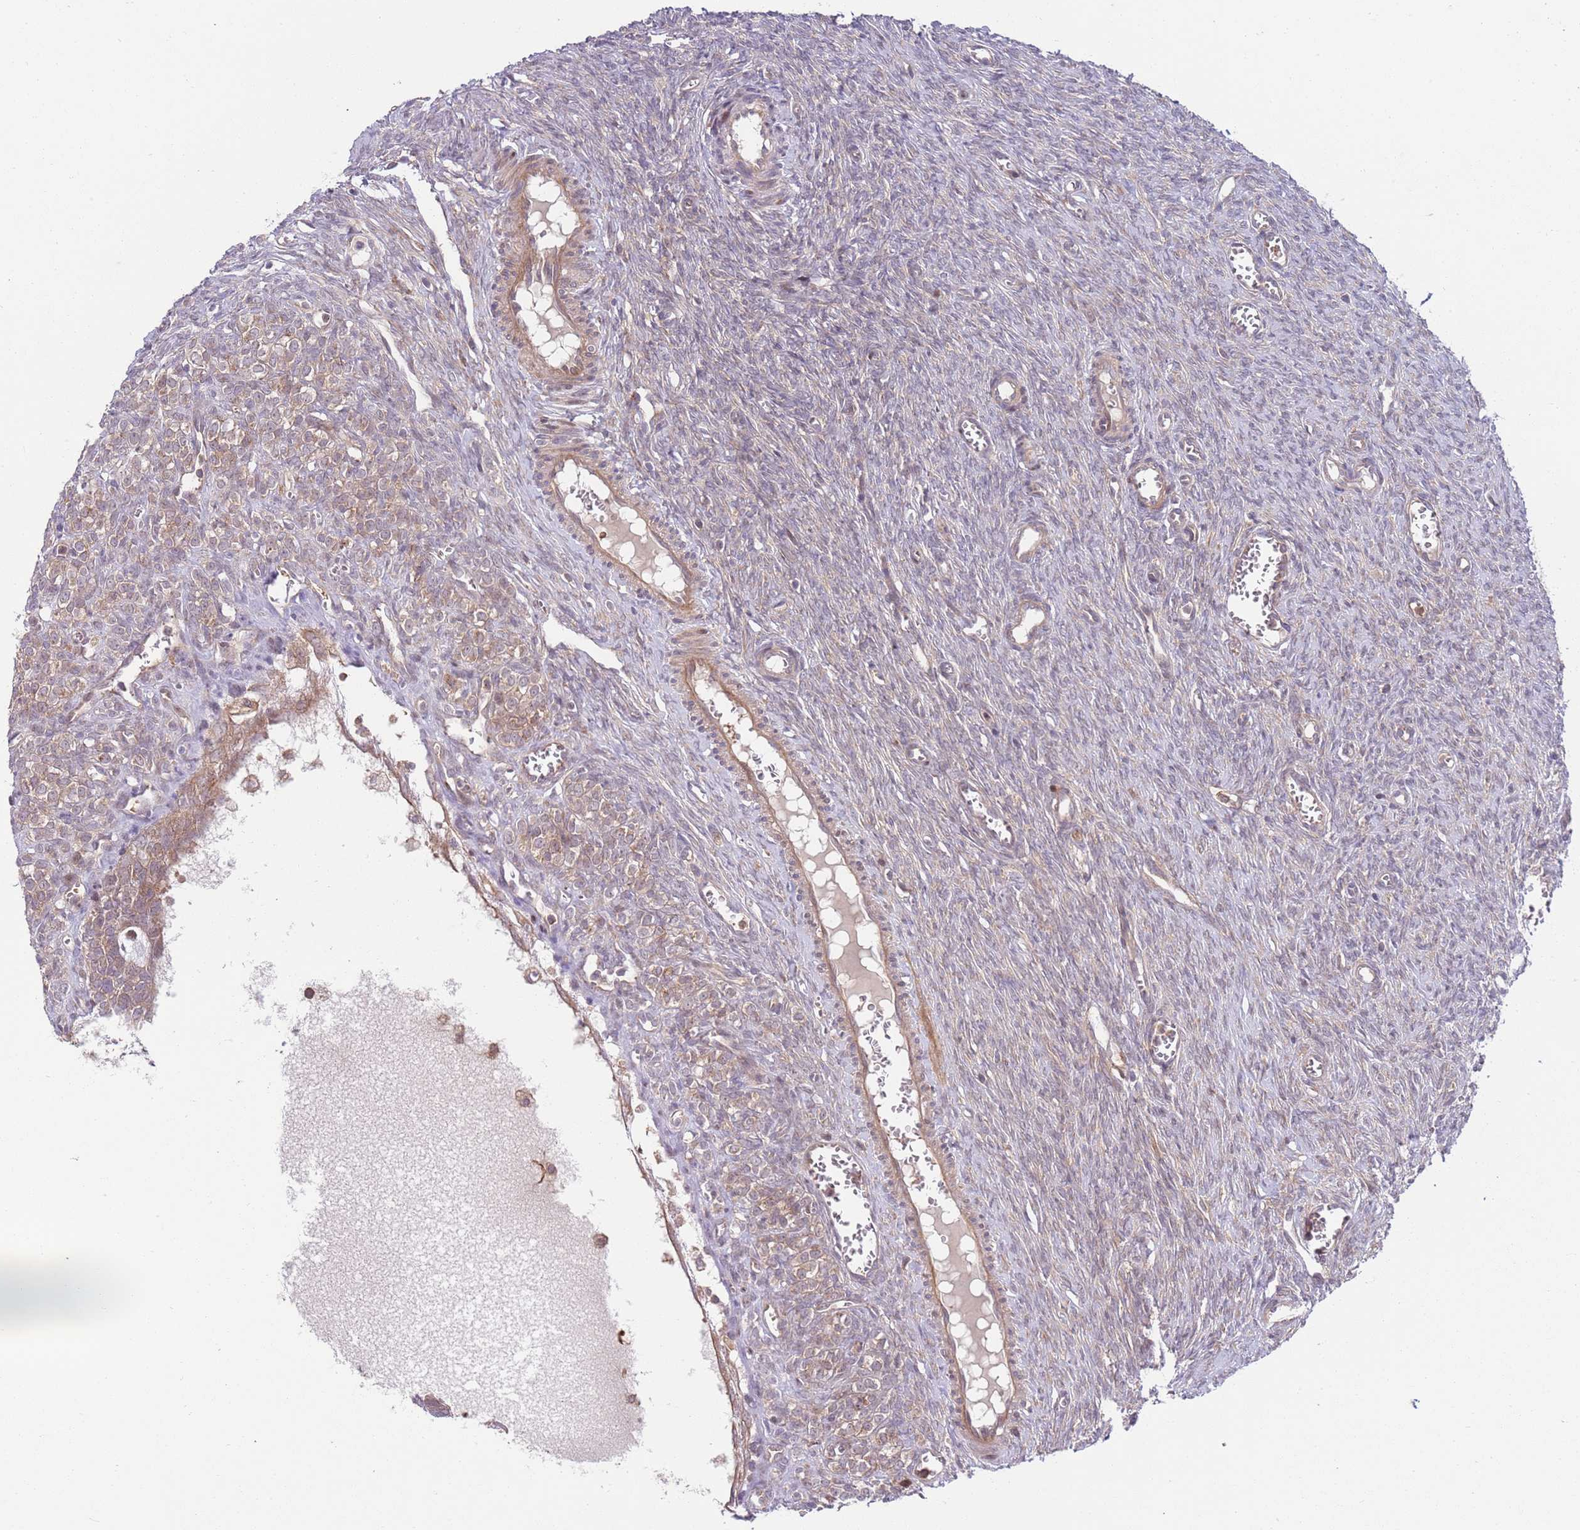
{"staining": {"intensity": "negative", "quantity": "none", "location": "none"}, "tissue": "ovary", "cell_type": "Ovarian stroma cells", "image_type": "normal", "snomed": [{"axis": "morphology", "description": "Normal tissue, NOS"}, {"axis": "topography", "description": "Ovary"}], "caption": "A micrograph of ovary stained for a protein reveals no brown staining in ovarian stroma cells.", "gene": "GGA1", "patient": {"sex": "female", "age": 44}}